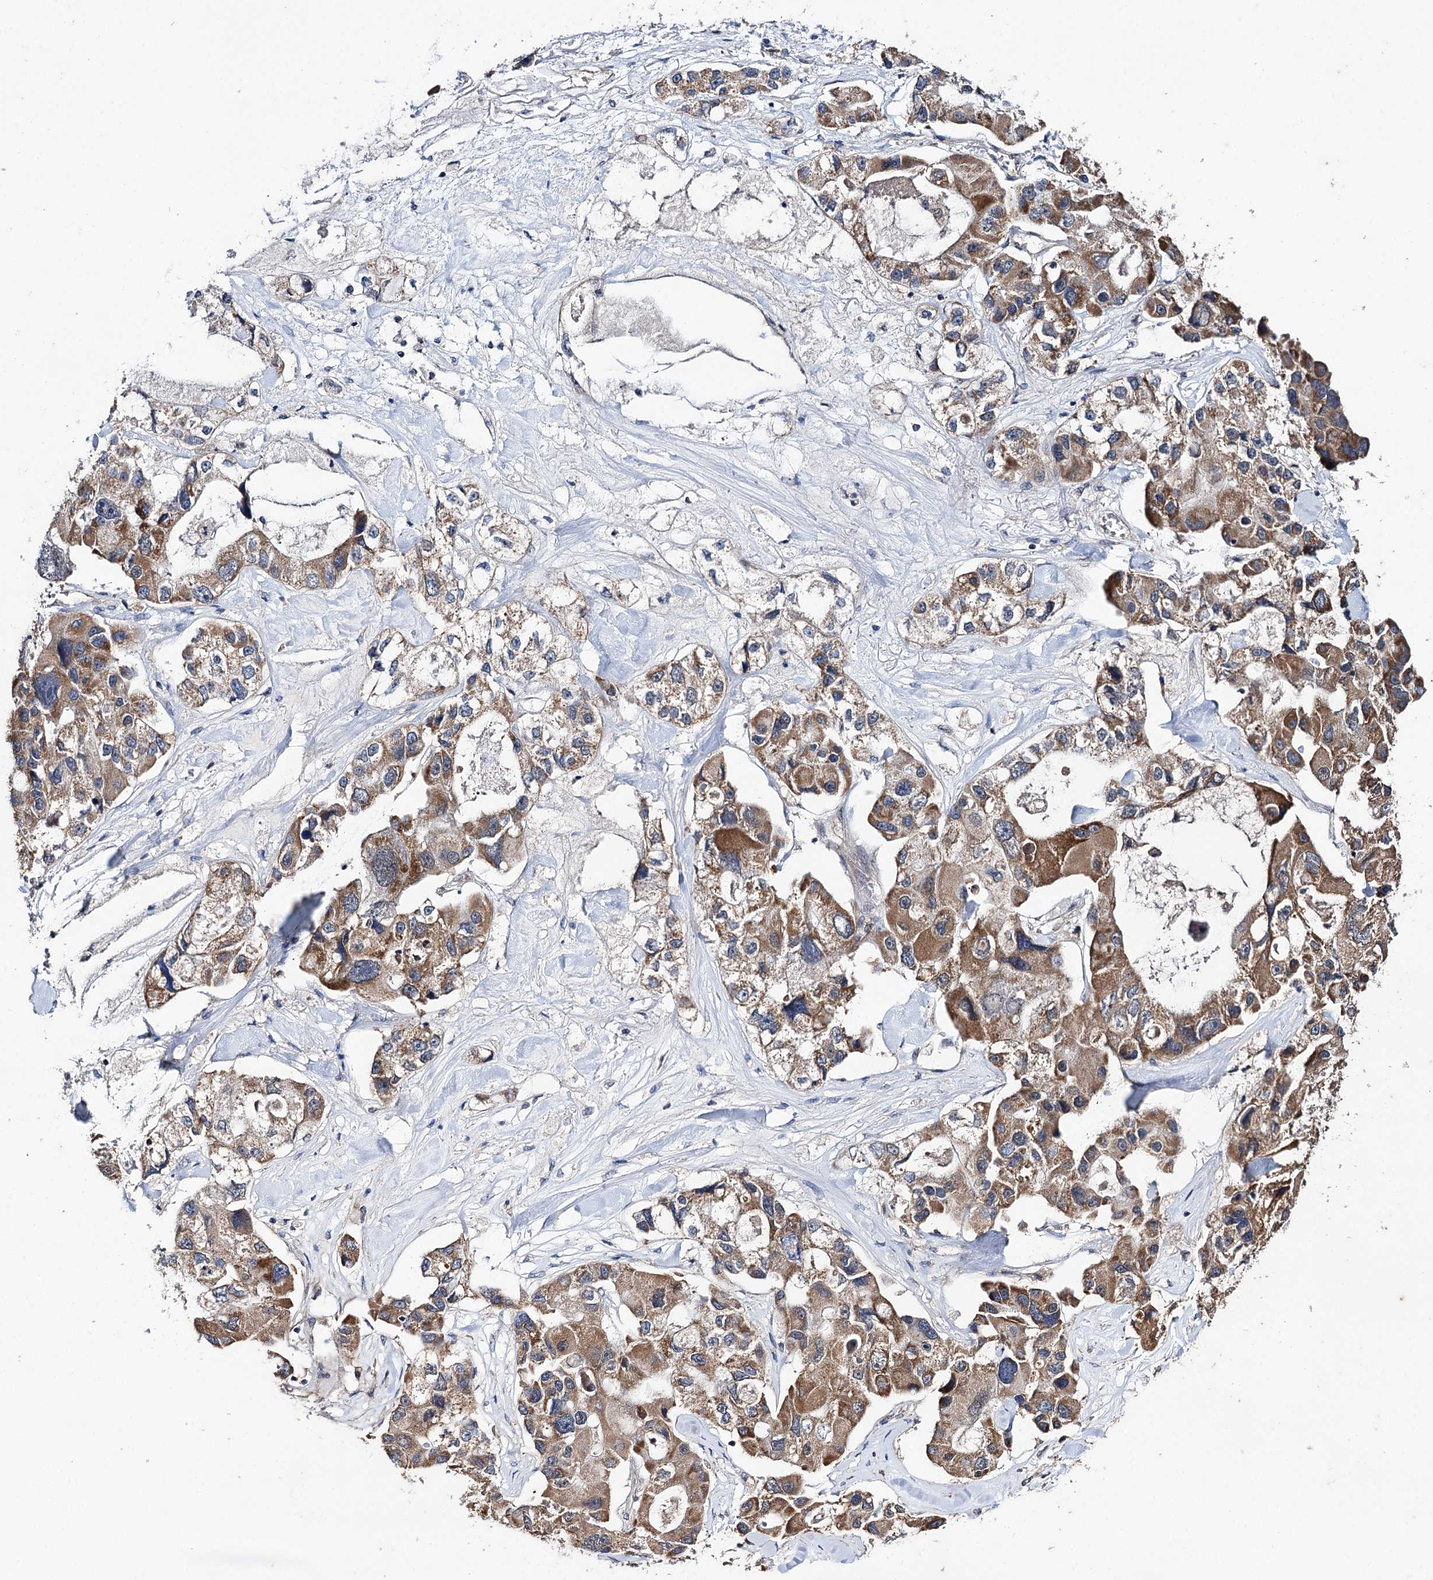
{"staining": {"intensity": "strong", "quantity": ">75%", "location": "cytoplasmic/membranous"}, "tissue": "lung cancer", "cell_type": "Tumor cells", "image_type": "cancer", "snomed": [{"axis": "morphology", "description": "Adenocarcinoma, NOS"}, {"axis": "topography", "description": "Lung"}], "caption": "An image of human lung adenocarcinoma stained for a protein exhibits strong cytoplasmic/membranous brown staining in tumor cells. (Brightfield microscopy of DAB IHC at high magnification).", "gene": "CLPB", "patient": {"sex": "female", "age": 54}}